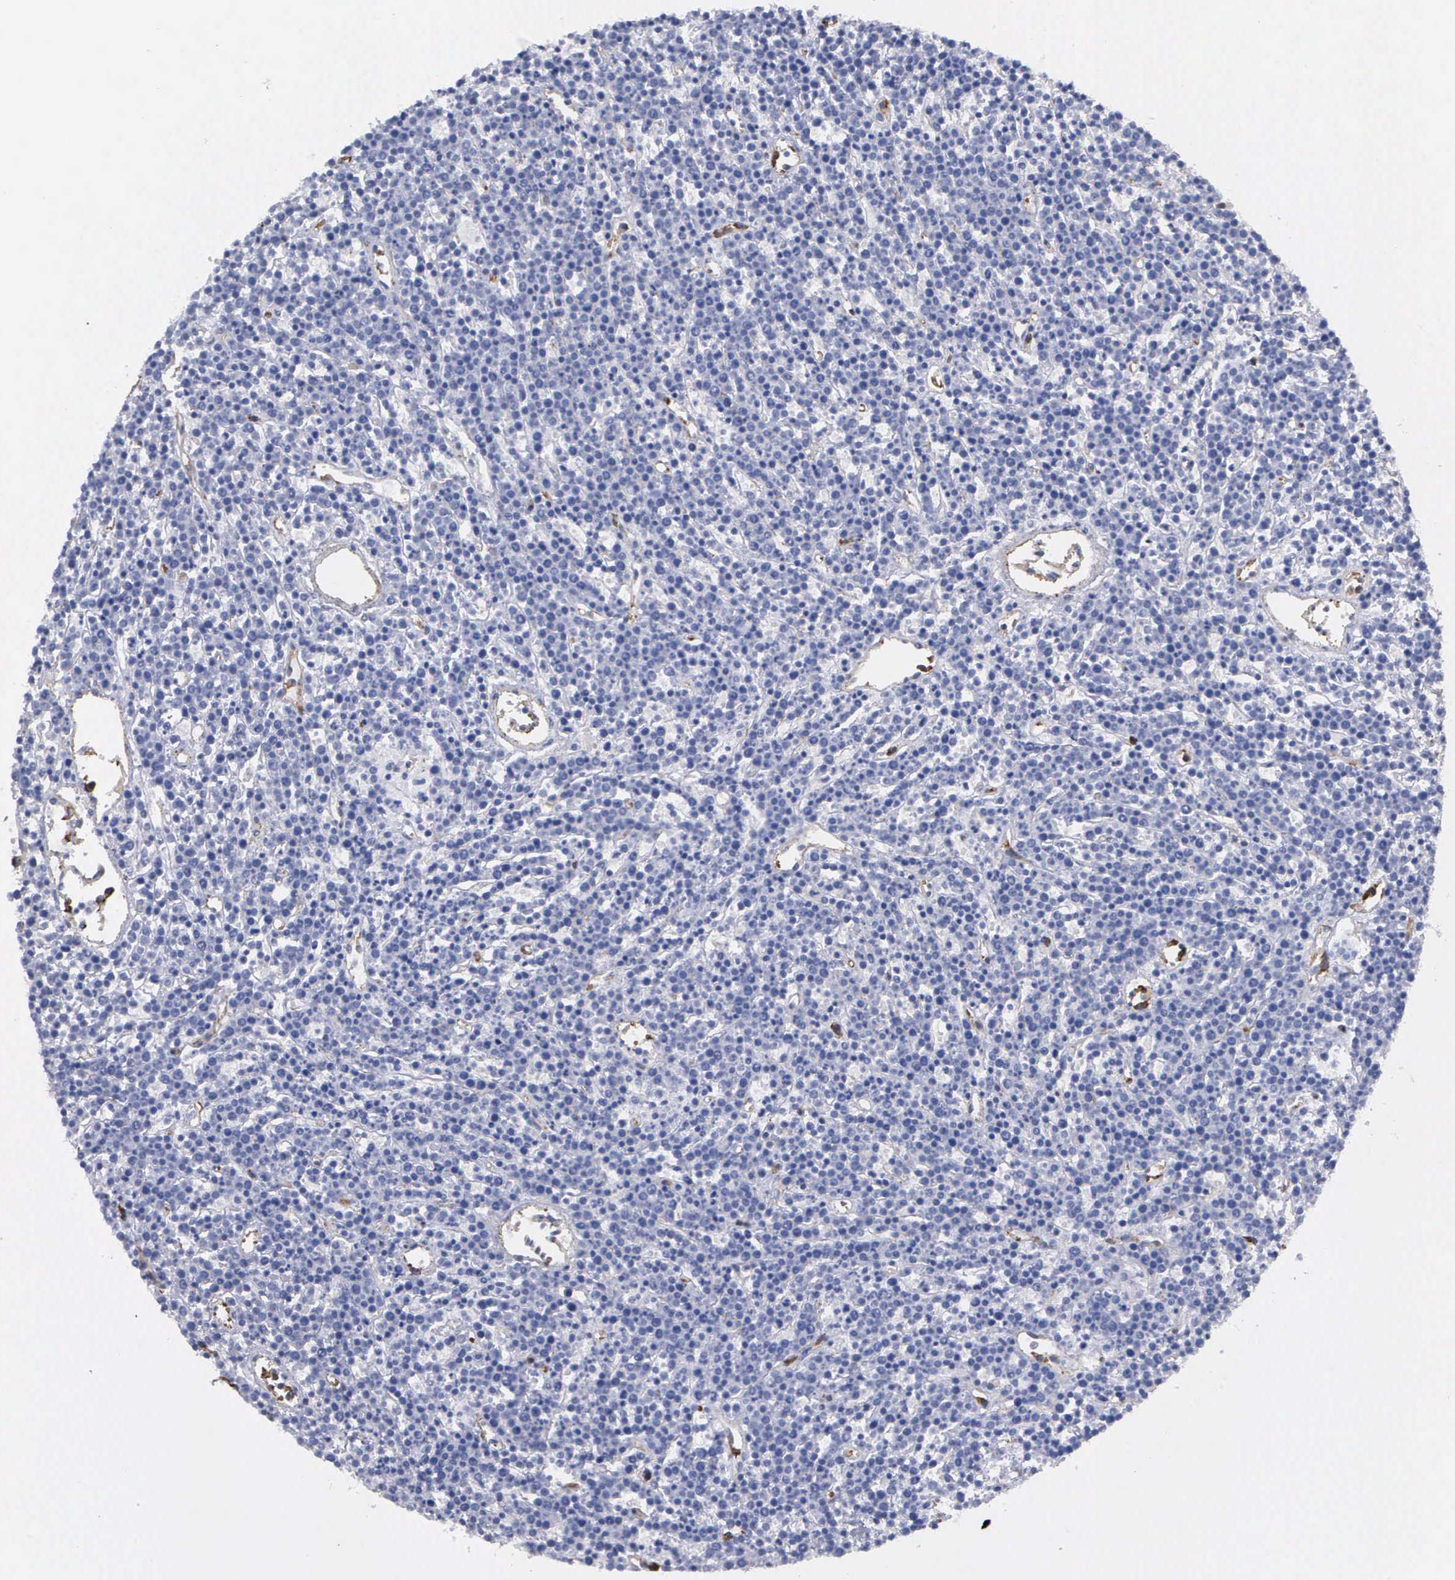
{"staining": {"intensity": "negative", "quantity": "none", "location": "none"}, "tissue": "lymphoma", "cell_type": "Tumor cells", "image_type": "cancer", "snomed": [{"axis": "morphology", "description": "Malignant lymphoma, non-Hodgkin's type, High grade"}, {"axis": "topography", "description": "Ovary"}], "caption": "Immunohistochemical staining of lymphoma shows no significant expression in tumor cells.", "gene": "MAGEB10", "patient": {"sex": "female", "age": 56}}